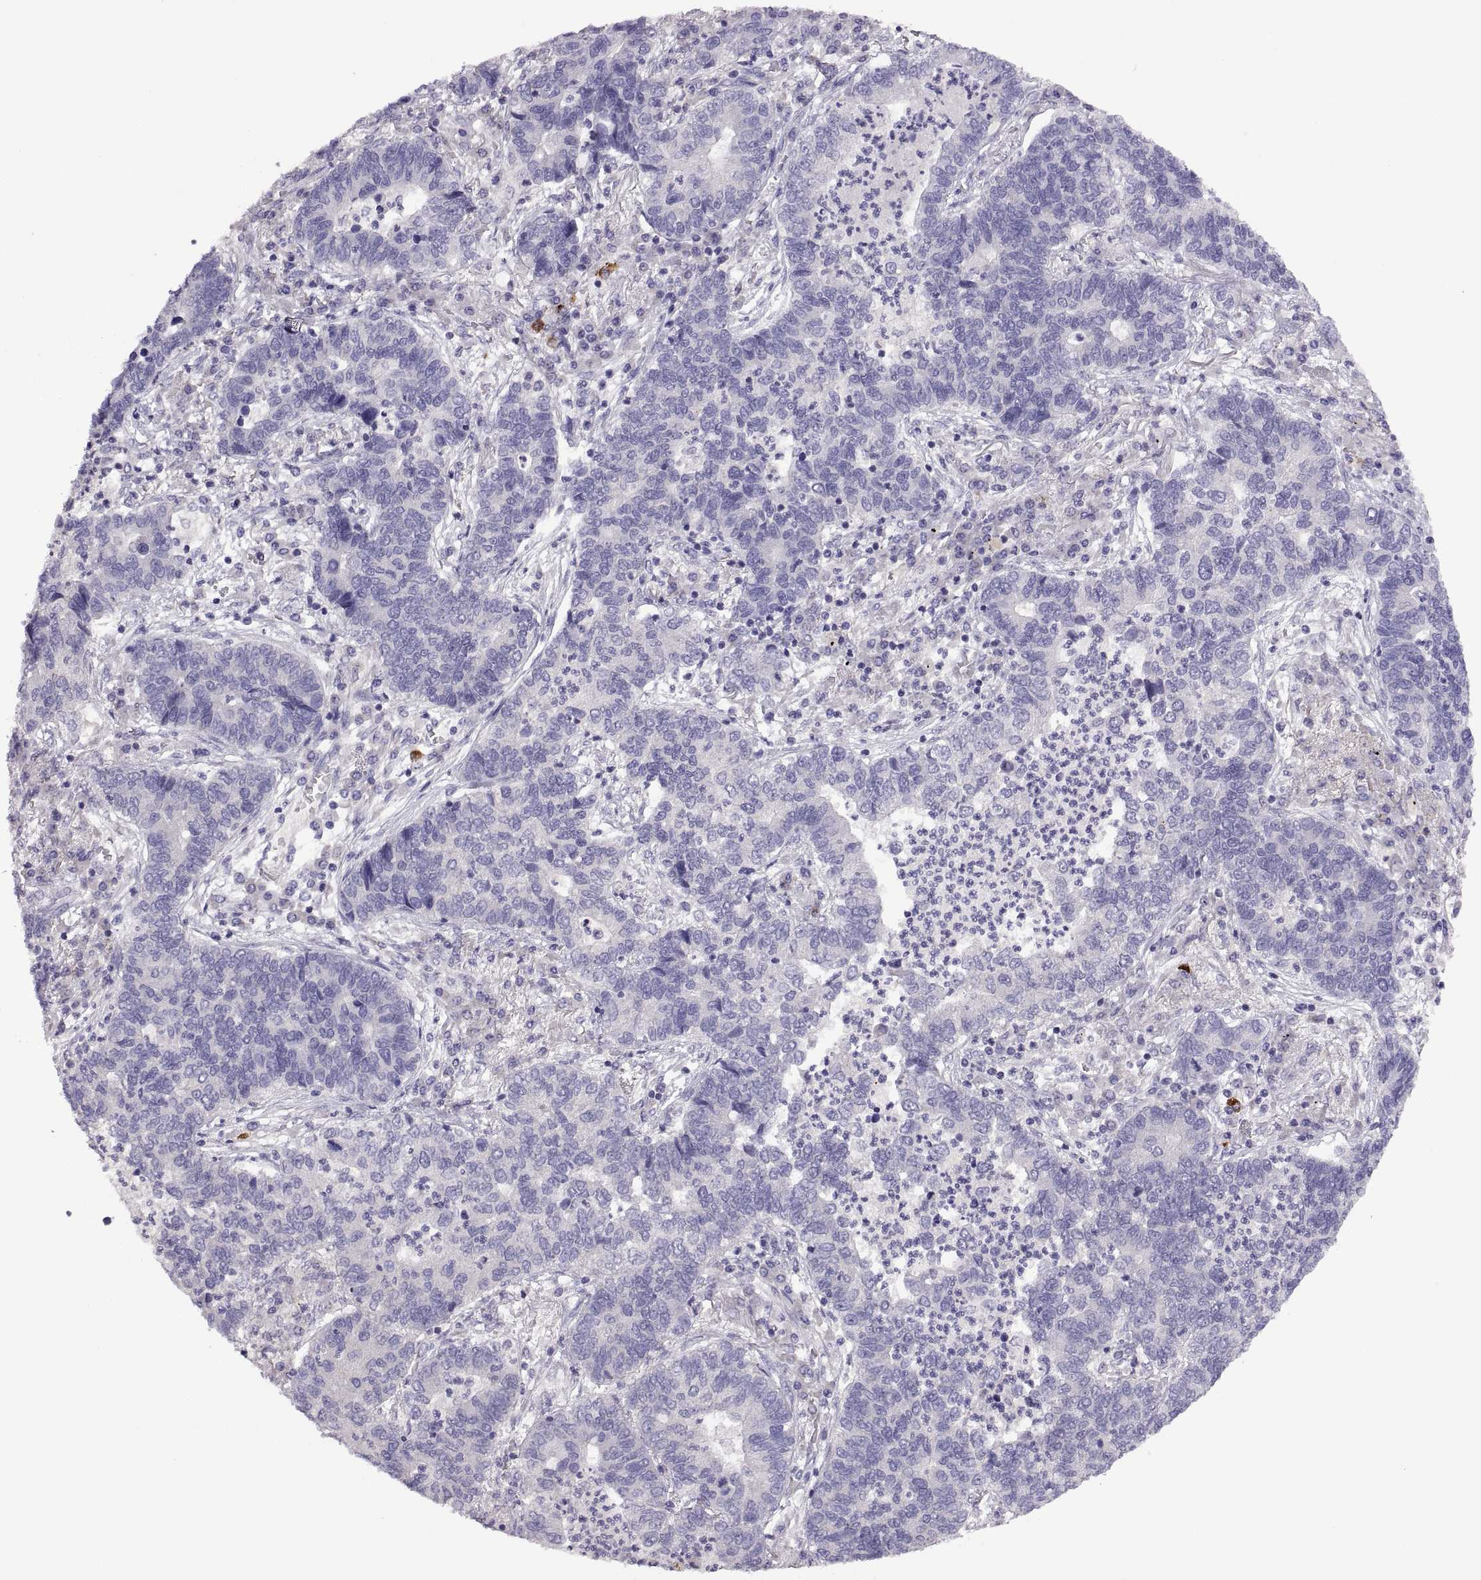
{"staining": {"intensity": "negative", "quantity": "none", "location": "none"}, "tissue": "lung cancer", "cell_type": "Tumor cells", "image_type": "cancer", "snomed": [{"axis": "morphology", "description": "Adenocarcinoma, NOS"}, {"axis": "topography", "description": "Lung"}], "caption": "The image reveals no staining of tumor cells in lung adenocarcinoma.", "gene": "TBX19", "patient": {"sex": "female", "age": 57}}